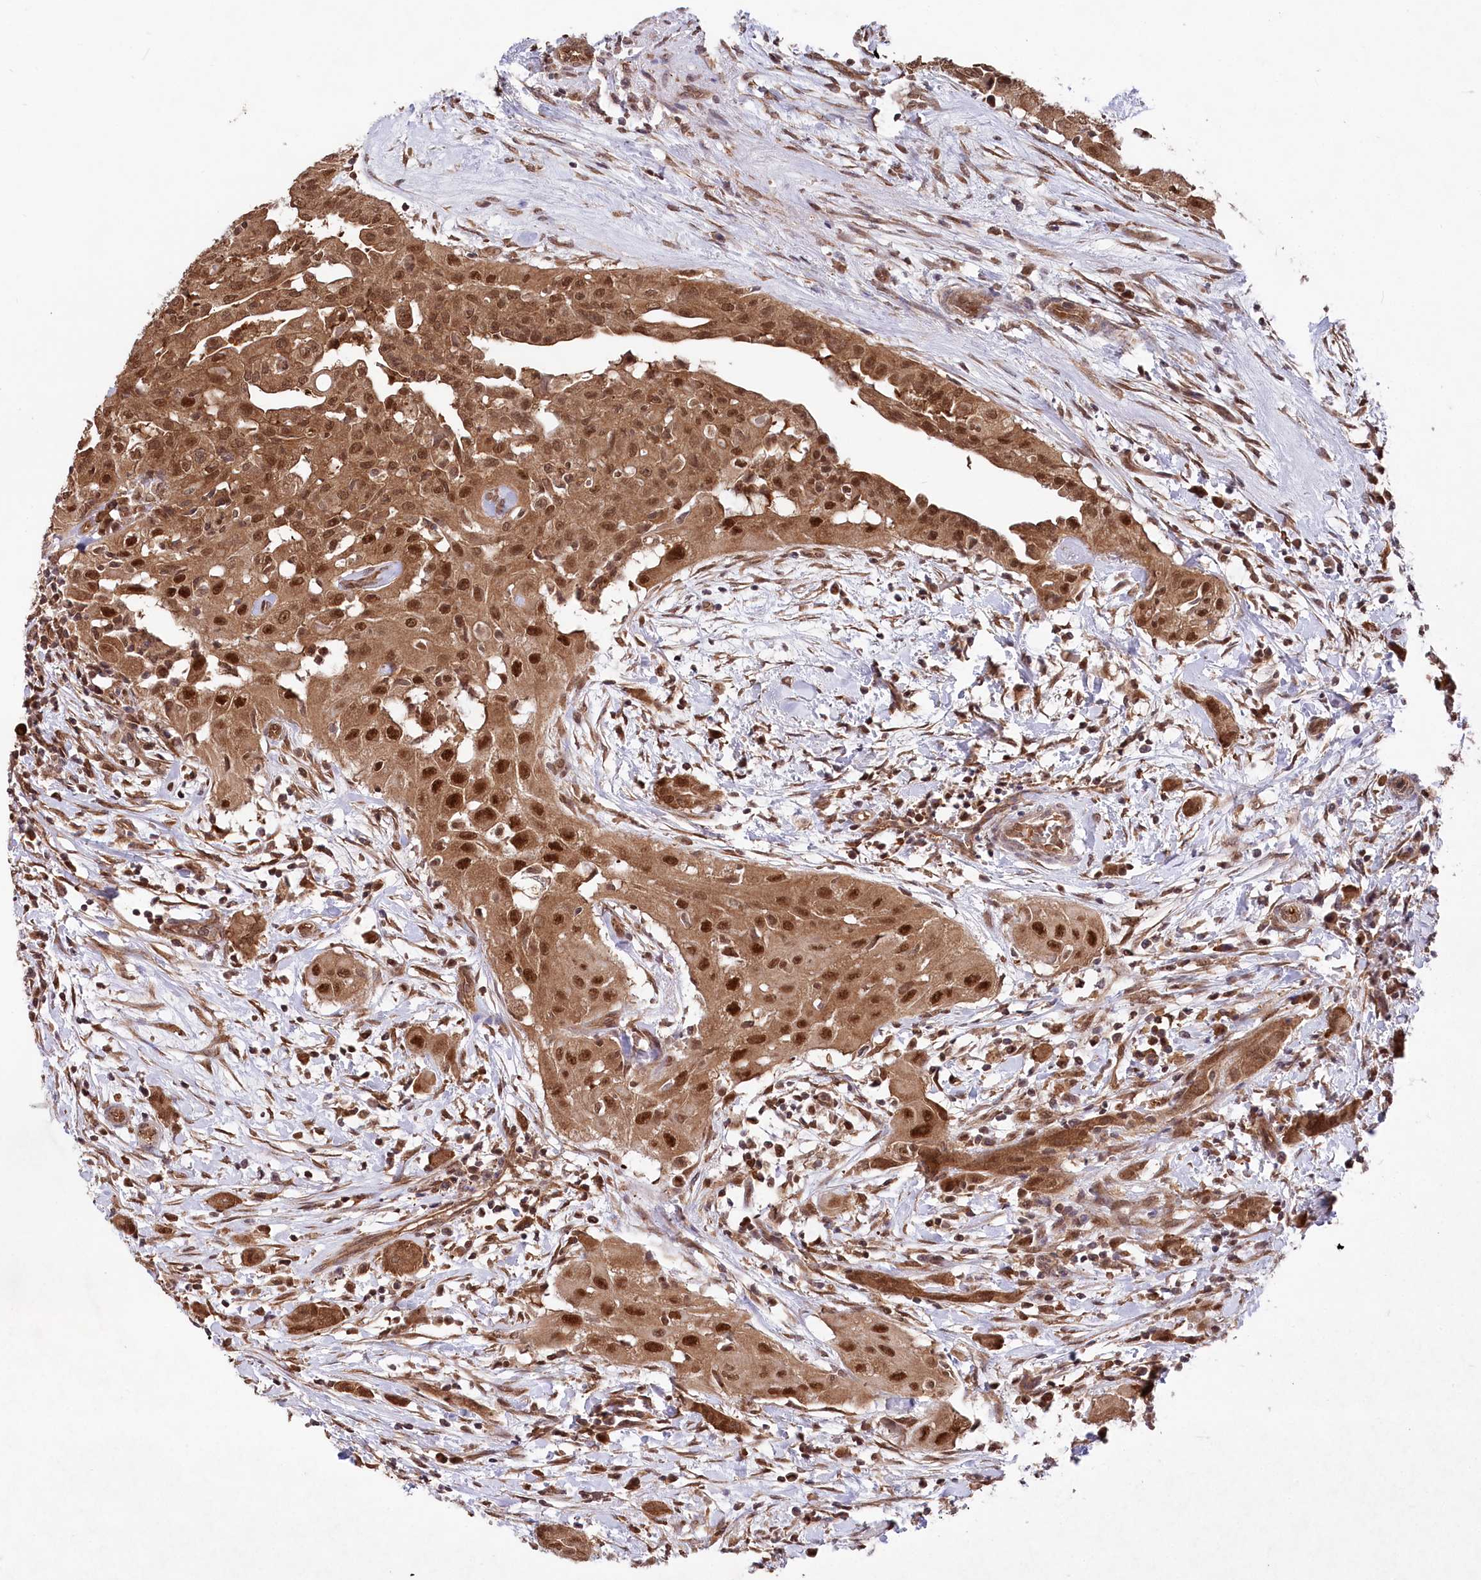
{"staining": {"intensity": "strong", "quantity": ">75%", "location": "cytoplasmic/membranous,nuclear"}, "tissue": "thyroid cancer", "cell_type": "Tumor cells", "image_type": "cancer", "snomed": [{"axis": "morphology", "description": "Papillary adenocarcinoma, NOS"}, {"axis": "topography", "description": "Thyroid gland"}], "caption": "Immunohistochemistry of thyroid cancer demonstrates high levels of strong cytoplasmic/membranous and nuclear expression in about >75% of tumor cells.", "gene": "PSMA1", "patient": {"sex": "female", "age": 59}}